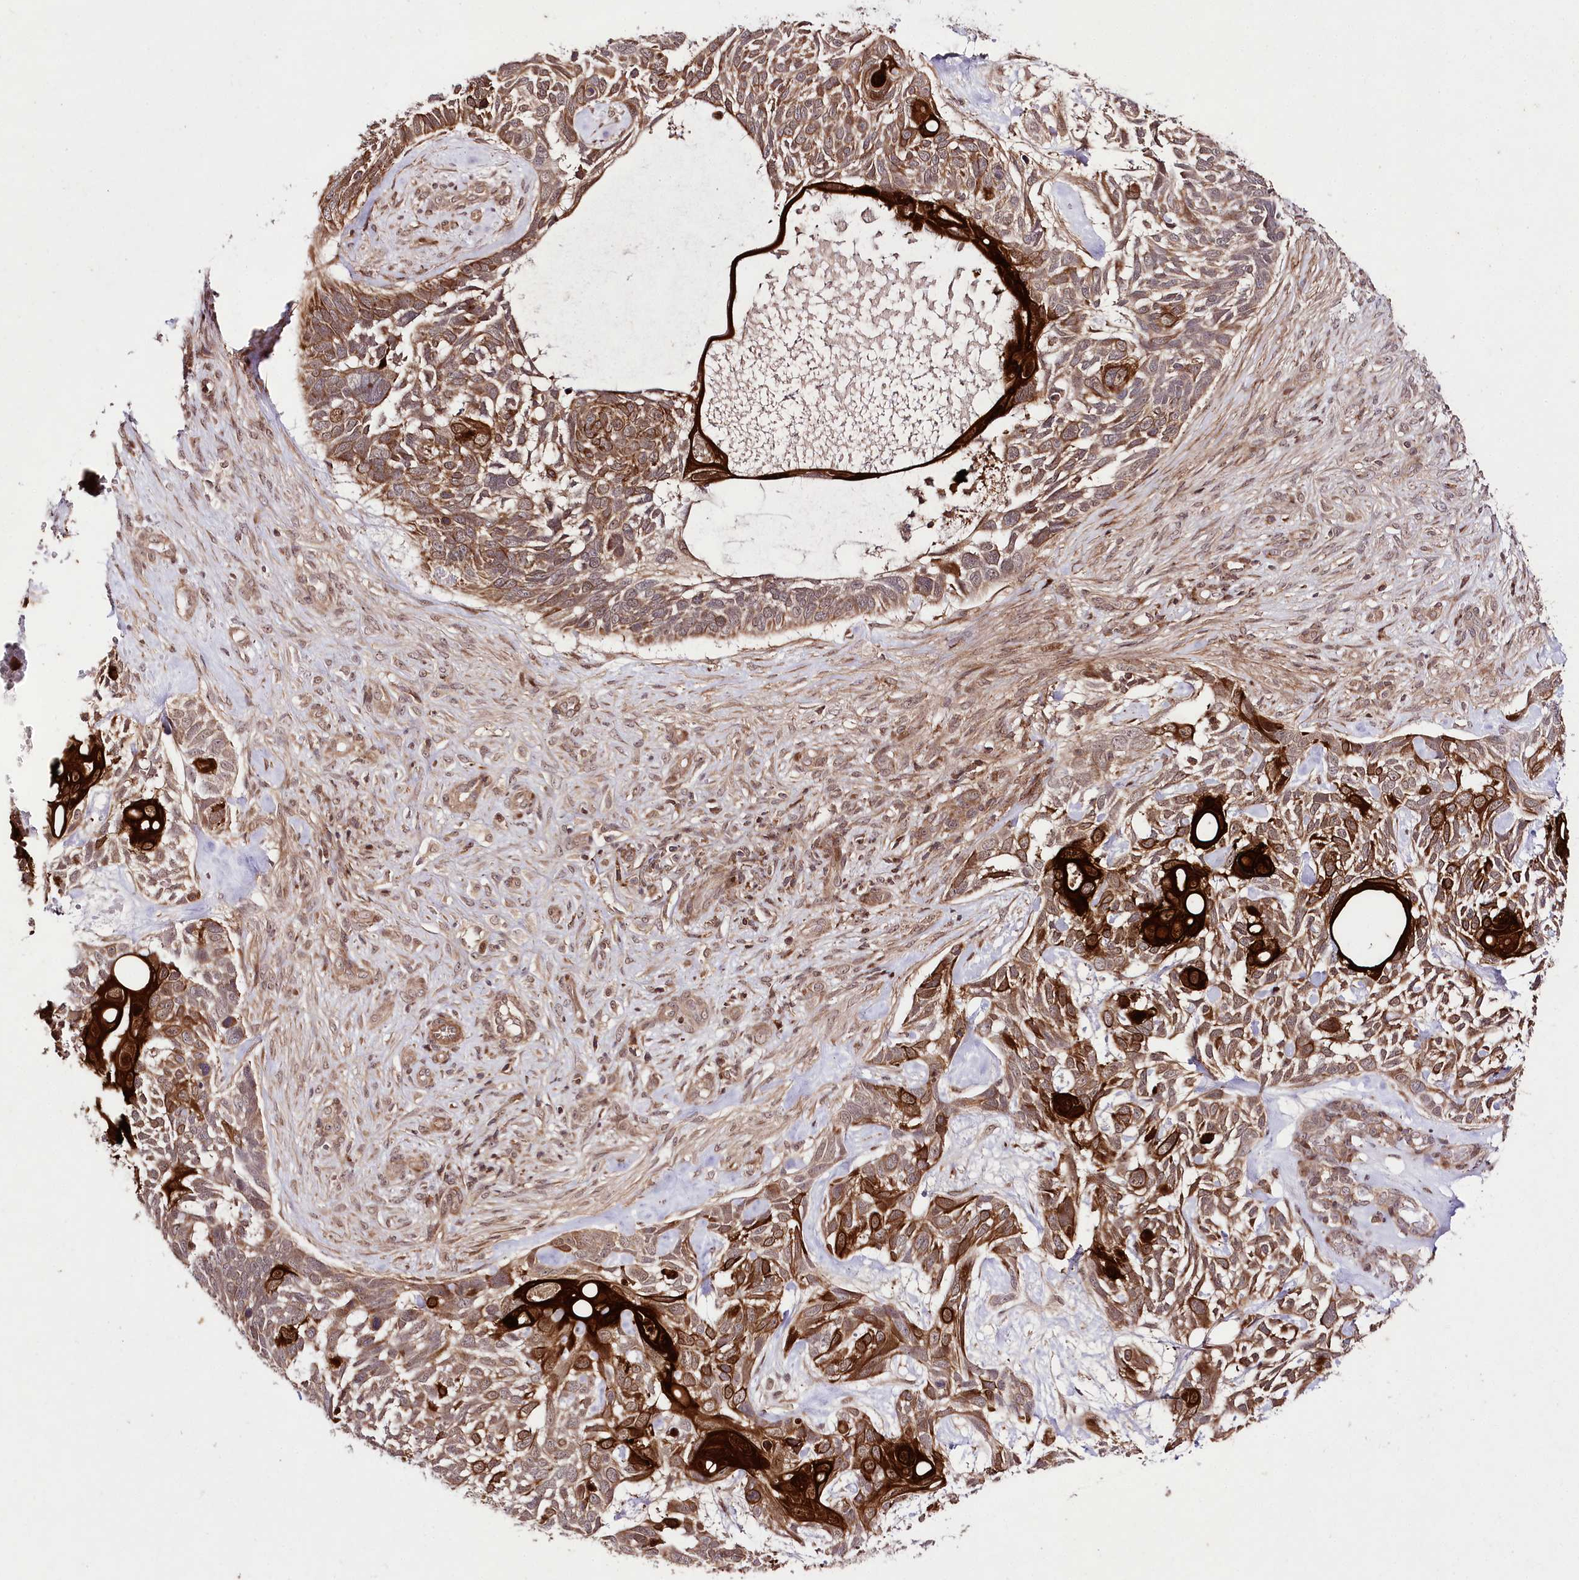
{"staining": {"intensity": "moderate", "quantity": ">75%", "location": "cytoplasmic/membranous"}, "tissue": "skin cancer", "cell_type": "Tumor cells", "image_type": "cancer", "snomed": [{"axis": "morphology", "description": "Basal cell carcinoma"}, {"axis": "topography", "description": "Skin"}], "caption": "Immunohistochemistry (IHC) (DAB (3,3'-diaminobenzidine)) staining of human skin basal cell carcinoma shows moderate cytoplasmic/membranous protein staining in about >75% of tumor cells. Nuclei are stained in blue.", "gene": "PHLDB1", "patient": {"sex": "male", "age": 88}}